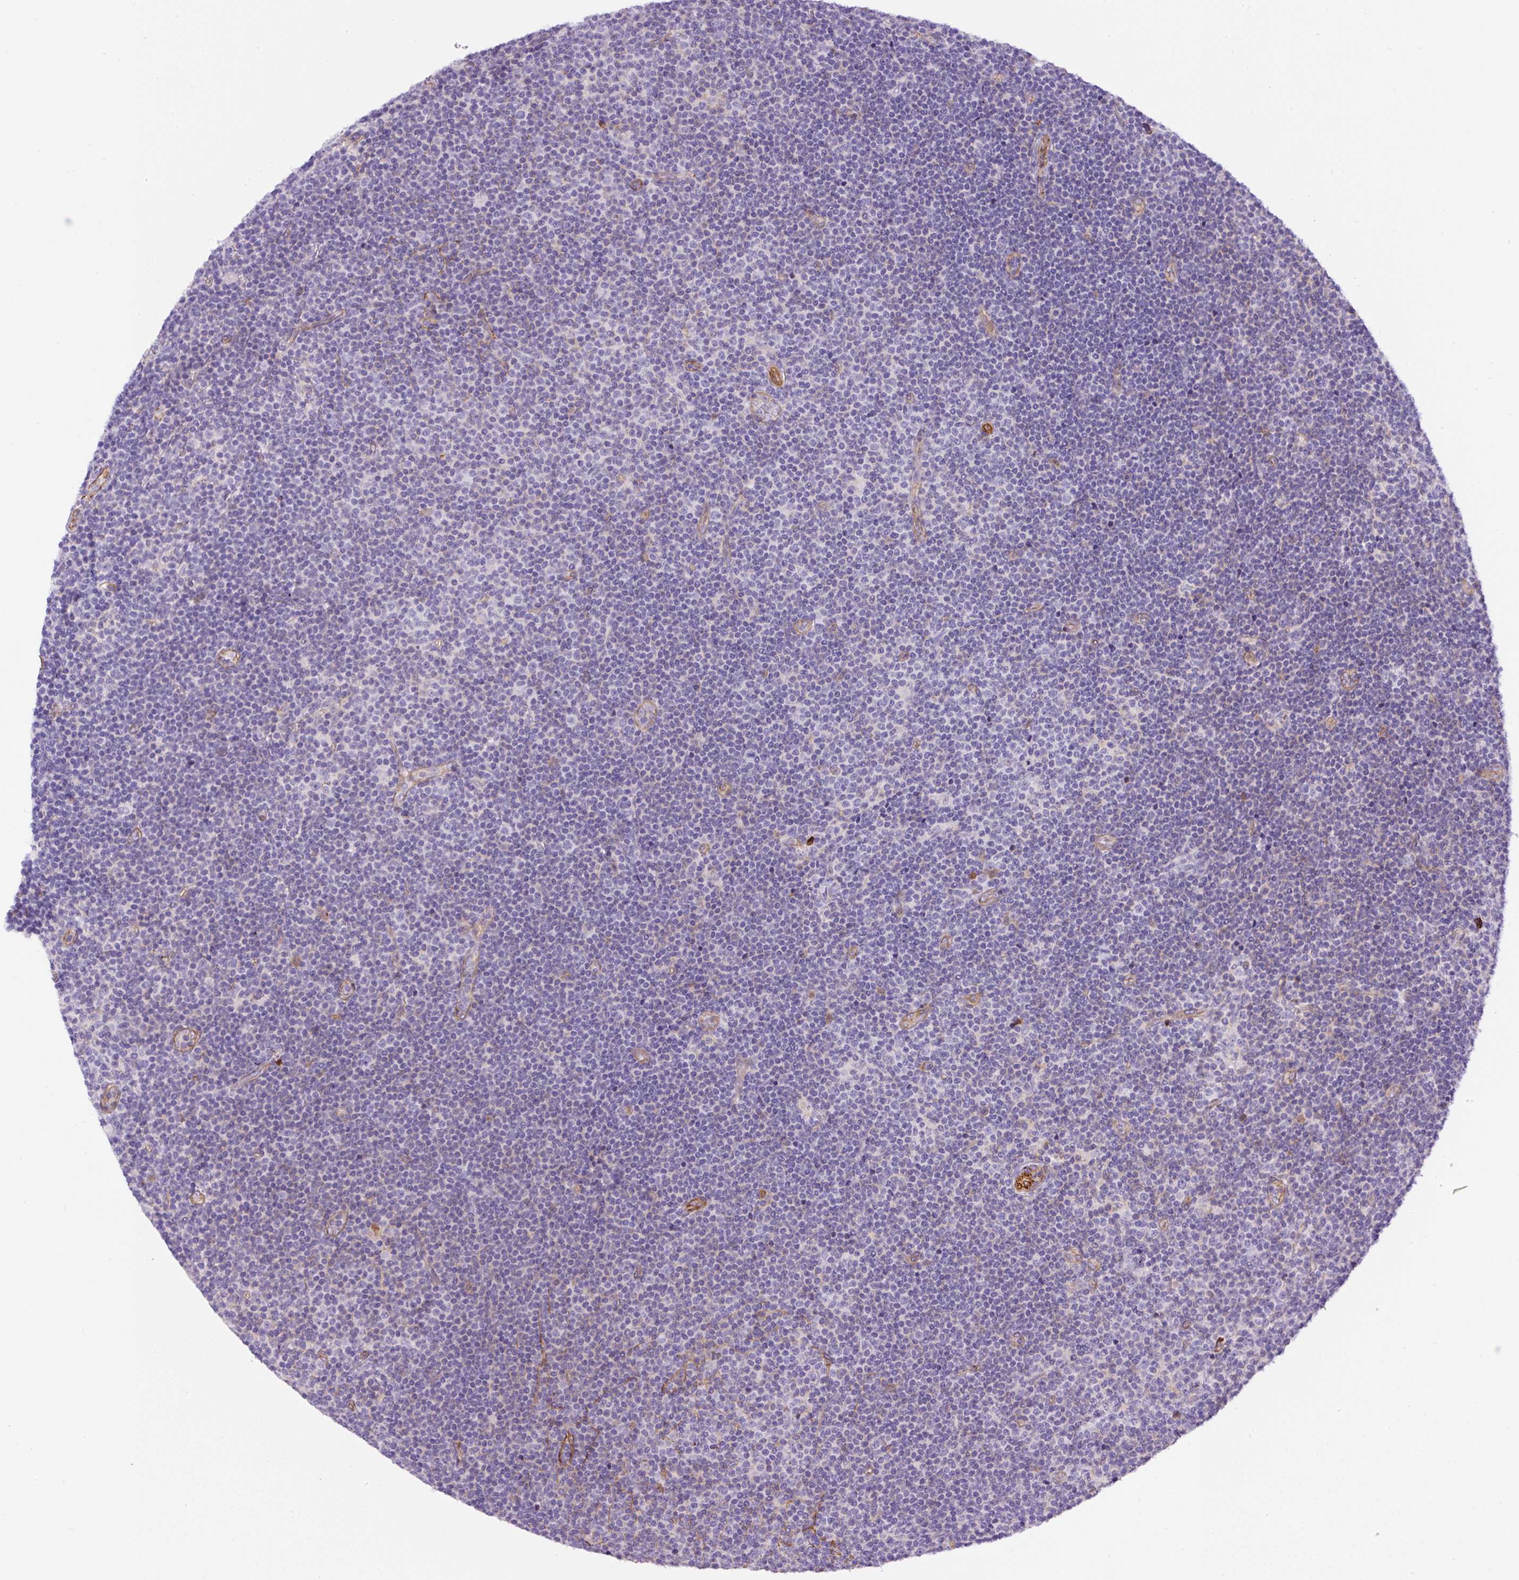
{"staining": {"intensity": "negative", "quantity": "none", "location": "none"}, "tissue": "lymphoma", "cell_type": "Tumor cells", "image_type": "cancer", "snomed": [{"axis": "morphology", "description": "Malignant lymphoma, non-Hodgkin's type, Low grade"}, {"axis": "topography", "description": "Lymph node"}], "caption": "A histopathology image of human lymphoma is negative for staining in tumor cells. (DAB (3,3'-diaminobenzidine) immunohistochemistry (IHC), high magnification).", "gene": "B3GALT5", "patient": {"sex": "male", "age": 48}}